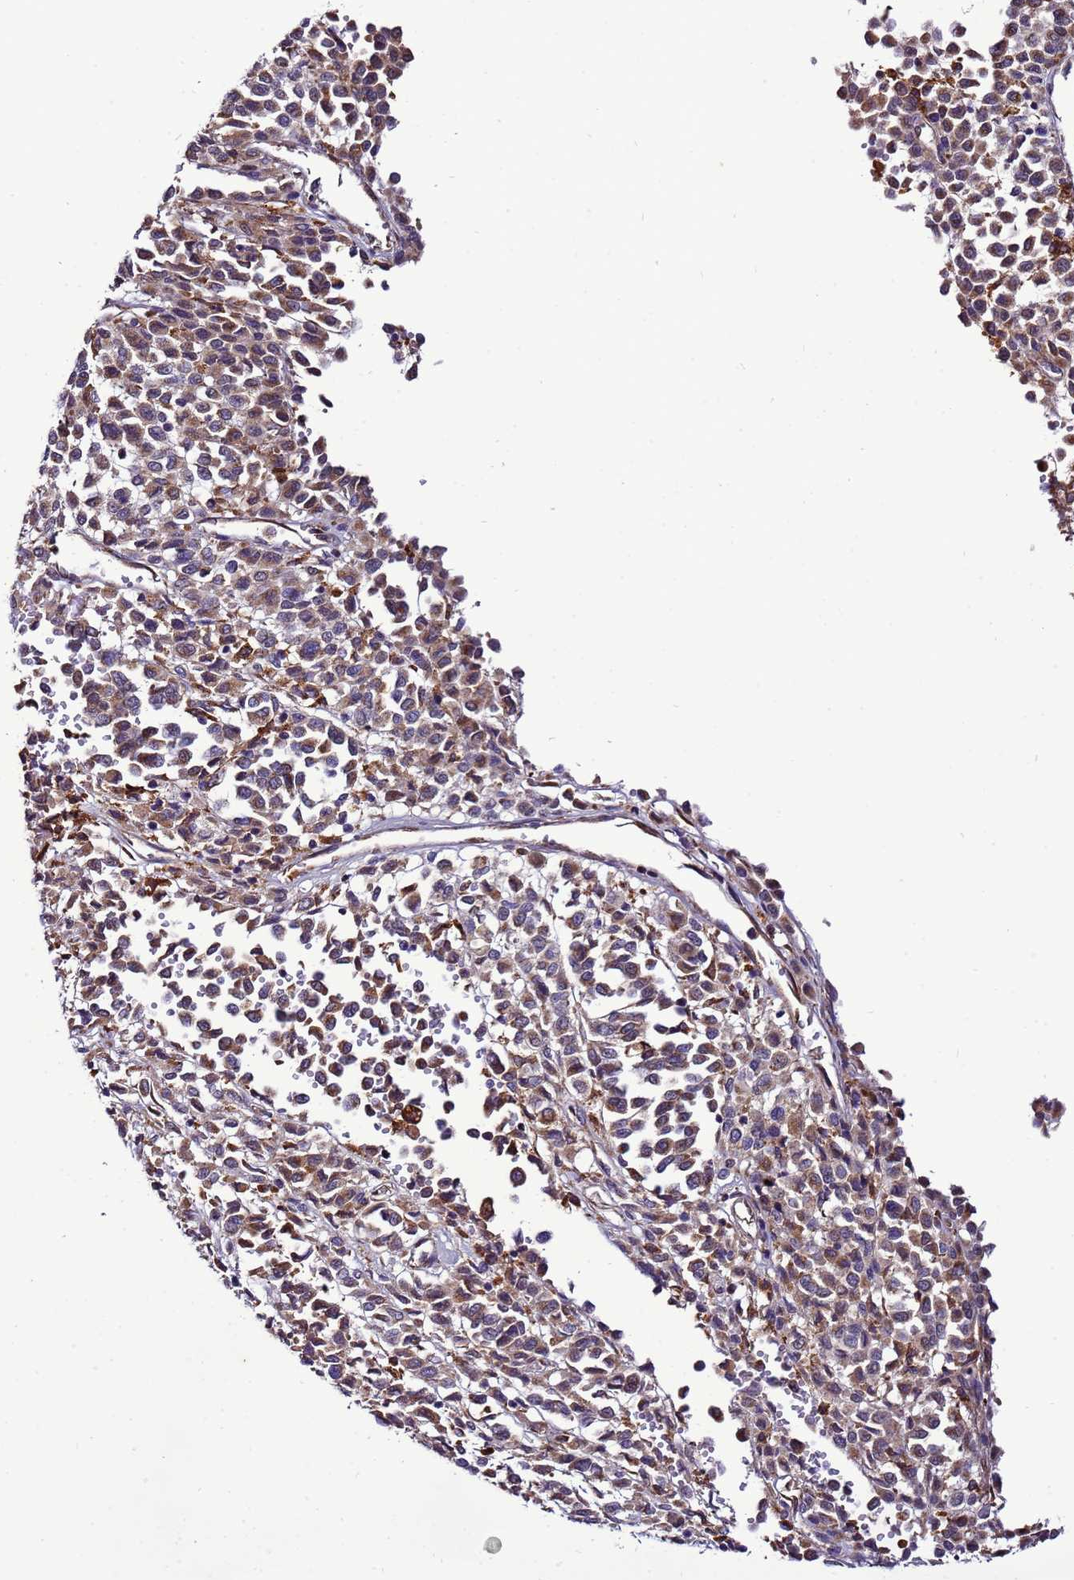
{"staining": {"intensity": "moderate", "quantity": ">75%", "location": "cytoplasmic/membranous"}, "tissue": "melanoma", "cell_type": "Tumor cells", "image_type": "cancer", "snomed": [{"axis": "morphology", "description": "Malignant melanoma, Metastatic site"}, {"axis": "topography", "description": "Pancreas"}], "caption": "Immunohistochemistry image of malignant melanoma (metastatic site) stained for a protein (brown), which exhibits medium levels of moderate cytoplasmic/membranous positivity in approximately >75% of tumor cells.", "gene": "ANTKMT", "patient": {"sex": "female", "age": 30}}